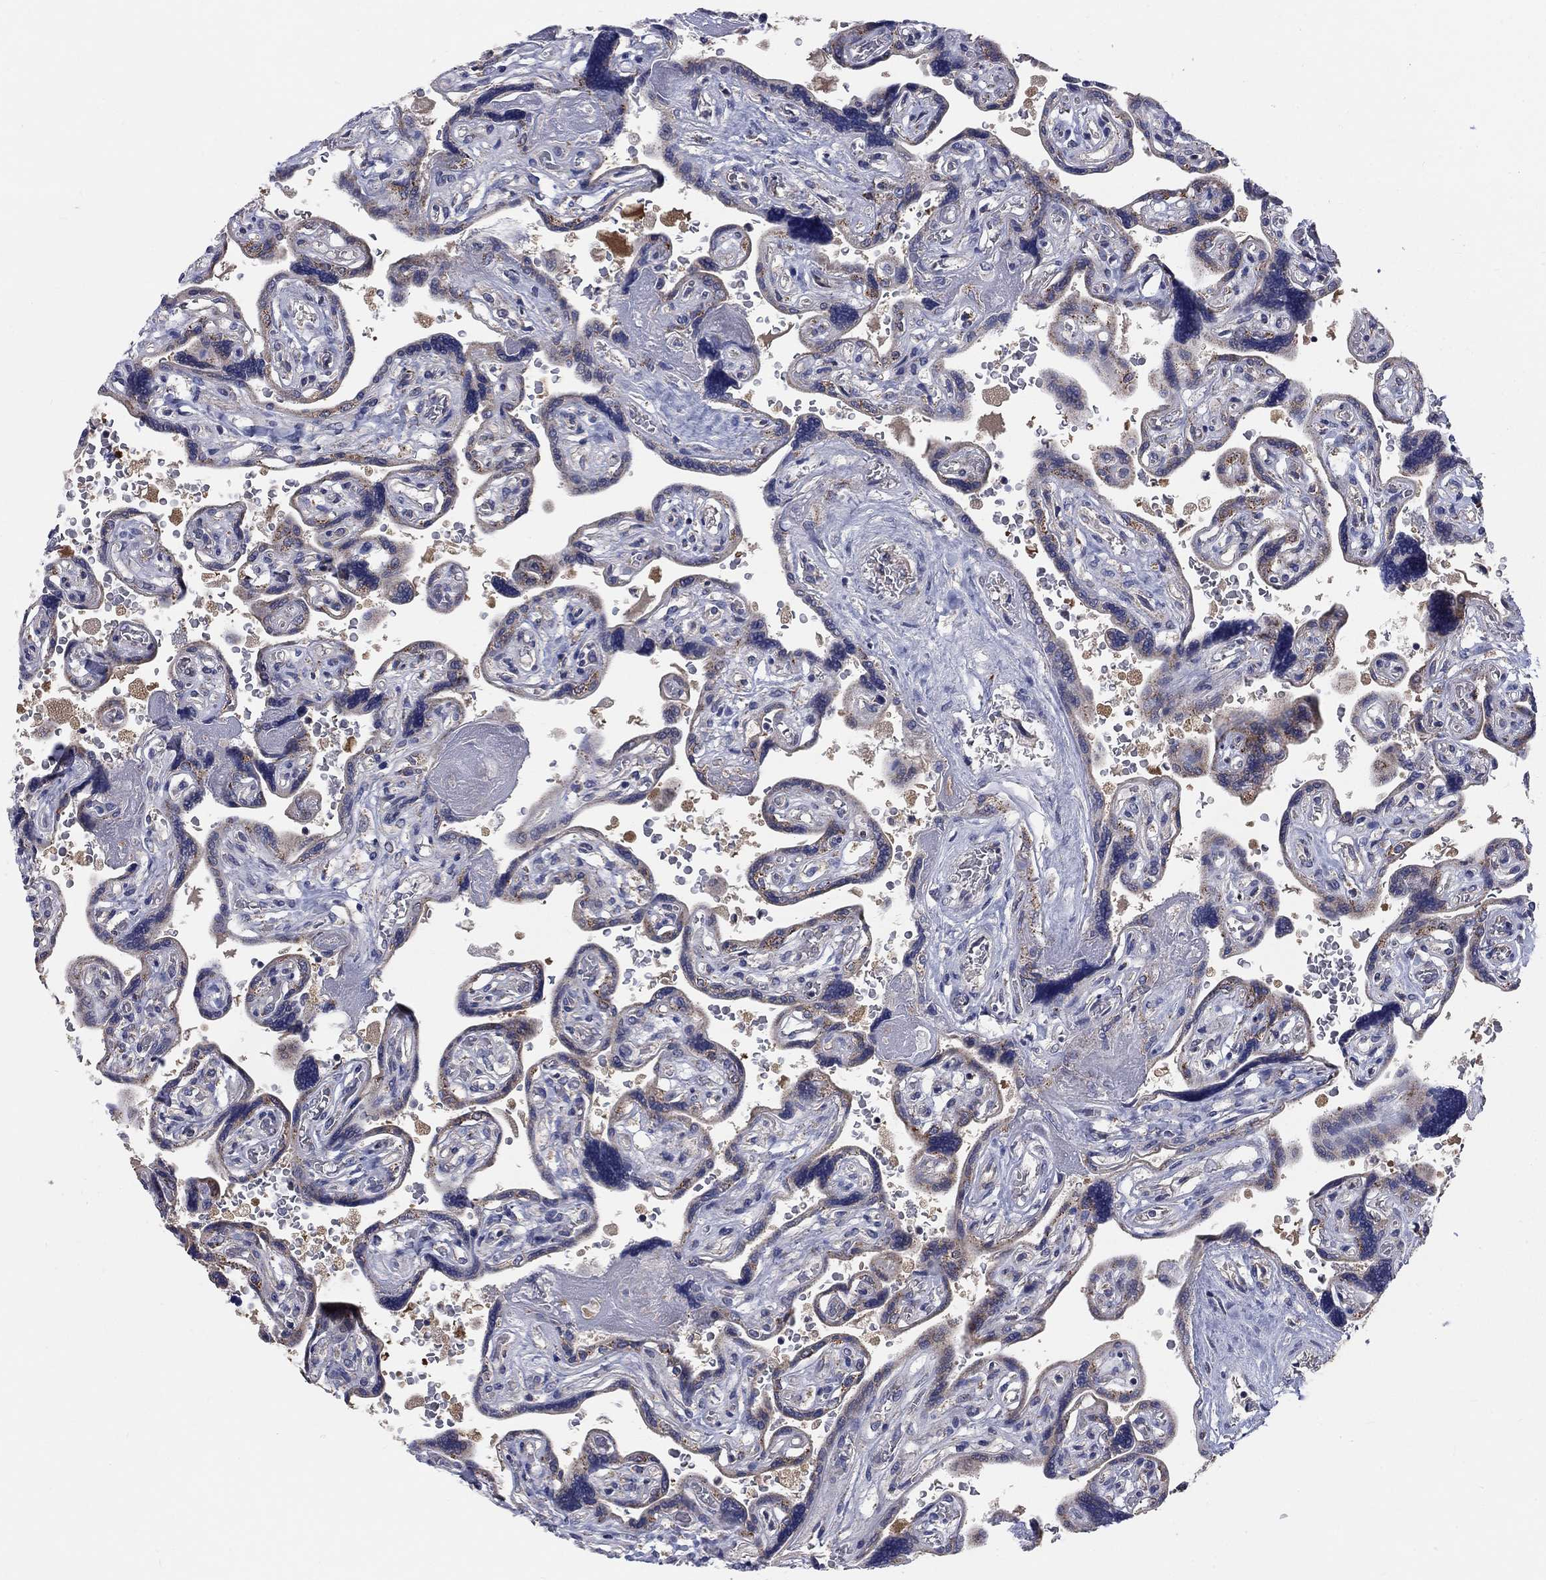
{"staining": {"intensity": "weak", "quantity": "<25%", "location": "cytoplasmic/membranous"}, "tissue": "placenta", "cell_type": "Decidual cells", "image_type": "normal", "snomed": [{"axis": "morphology", "description": "Normal tissue, NOS"}, {"axis": "topography", "description": "Placenta"}], "caption": "Decidual cells show no significant protein staining in unremarkable placenta.", "gene": "NME7", "patient": {"sex": "female", "age": 32}}